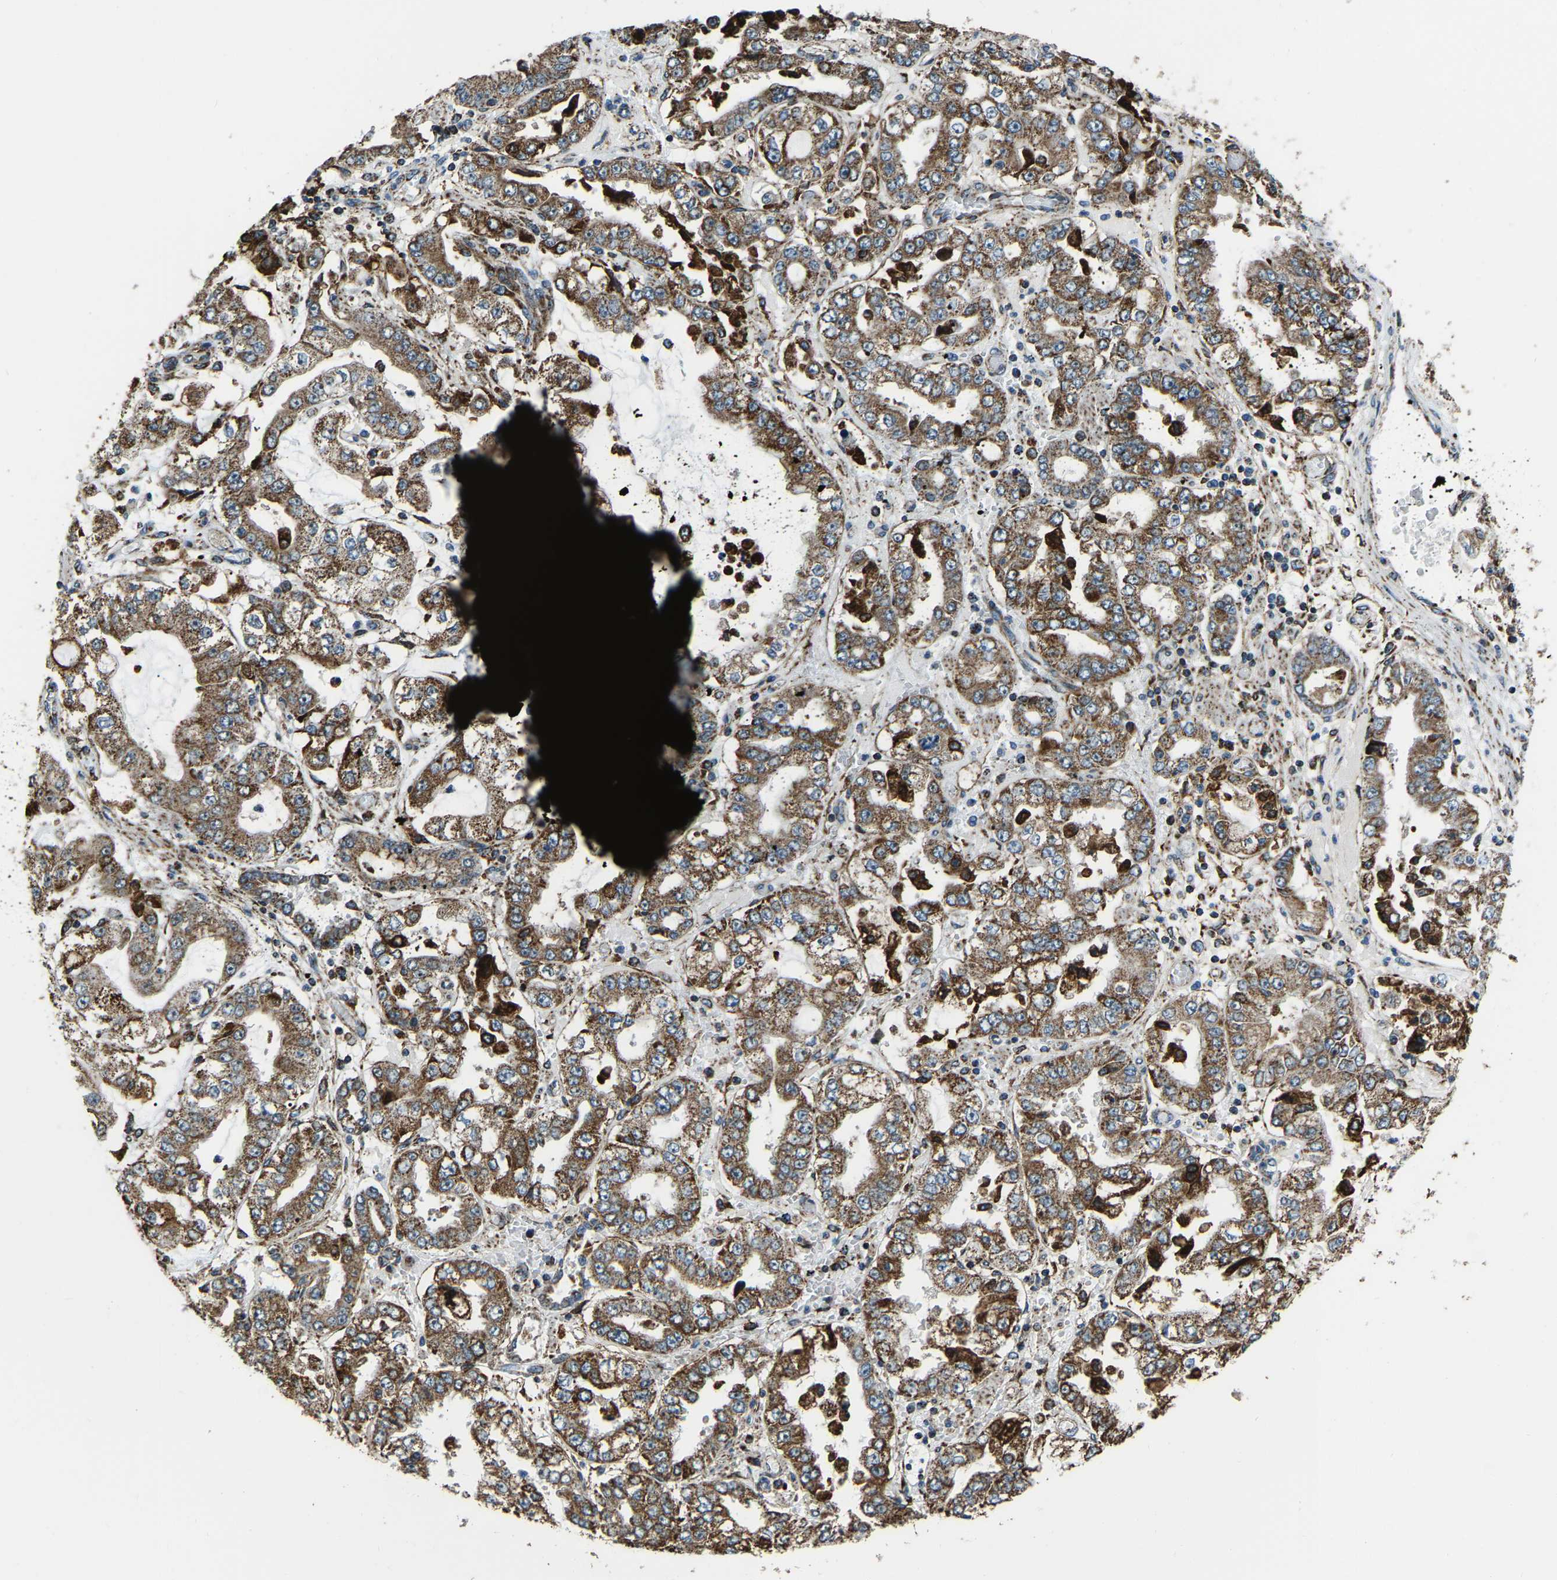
{"staining": {"intensity": "strong", "quantity": ">75%", "location": "cytoplasmic/membranous"}, "tissue": "stomach cancer", "cell_type": "Tumor cells", "image_type": "cancer", "snomed": [{"axis": "morphology", "description": "Adenocarcinoma, NOS"}, {"axis": "topography", "description": "Stomach"}], "caption": "The histopathology image demonstrates a brown stain indicating the presence of a protein in the cytoplasmic/membranous of tumor cells in adenocarcinoma (stomach).", "gene": "RBM33", "patient": {"sex": "male", "age": 76}}